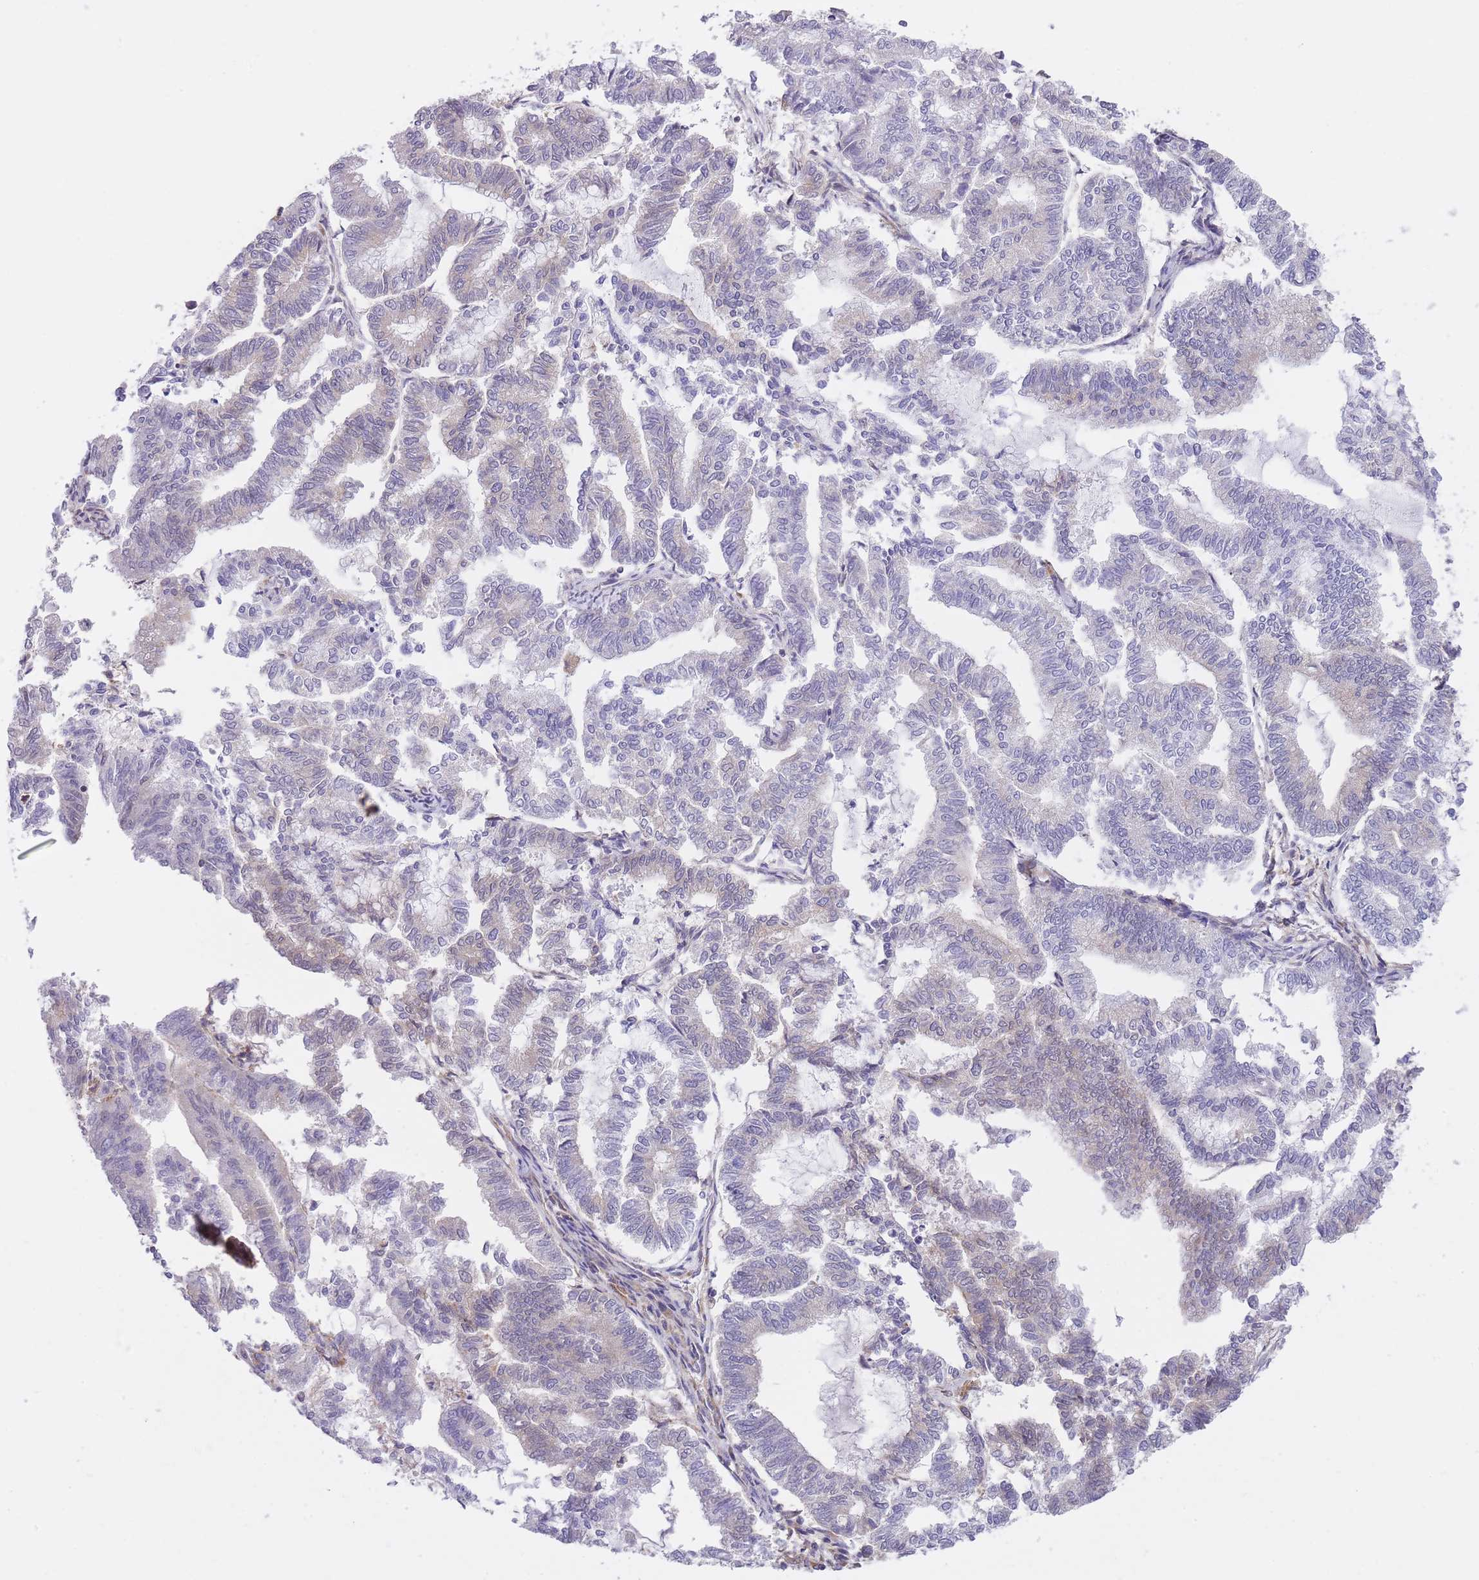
{"staining": {"intensity": "negative", "quantity": "none", "location": "none"}, "tissue": "endometrial cancer", "cell_type": "Tumor cells", "image_type": "cancer", "snomed": [{"axis": "morphology", "description": "Adenocarcinoma, NOS"}, {"axis": "topography", "description": "Endometrium"}], "caption": "Immunohistochemistry (IHC) of human endometrial cancer shows no positivity in tumor cells.", "gene": "PRKAR1A", "patient": {"sex": "female", "age": 79}}